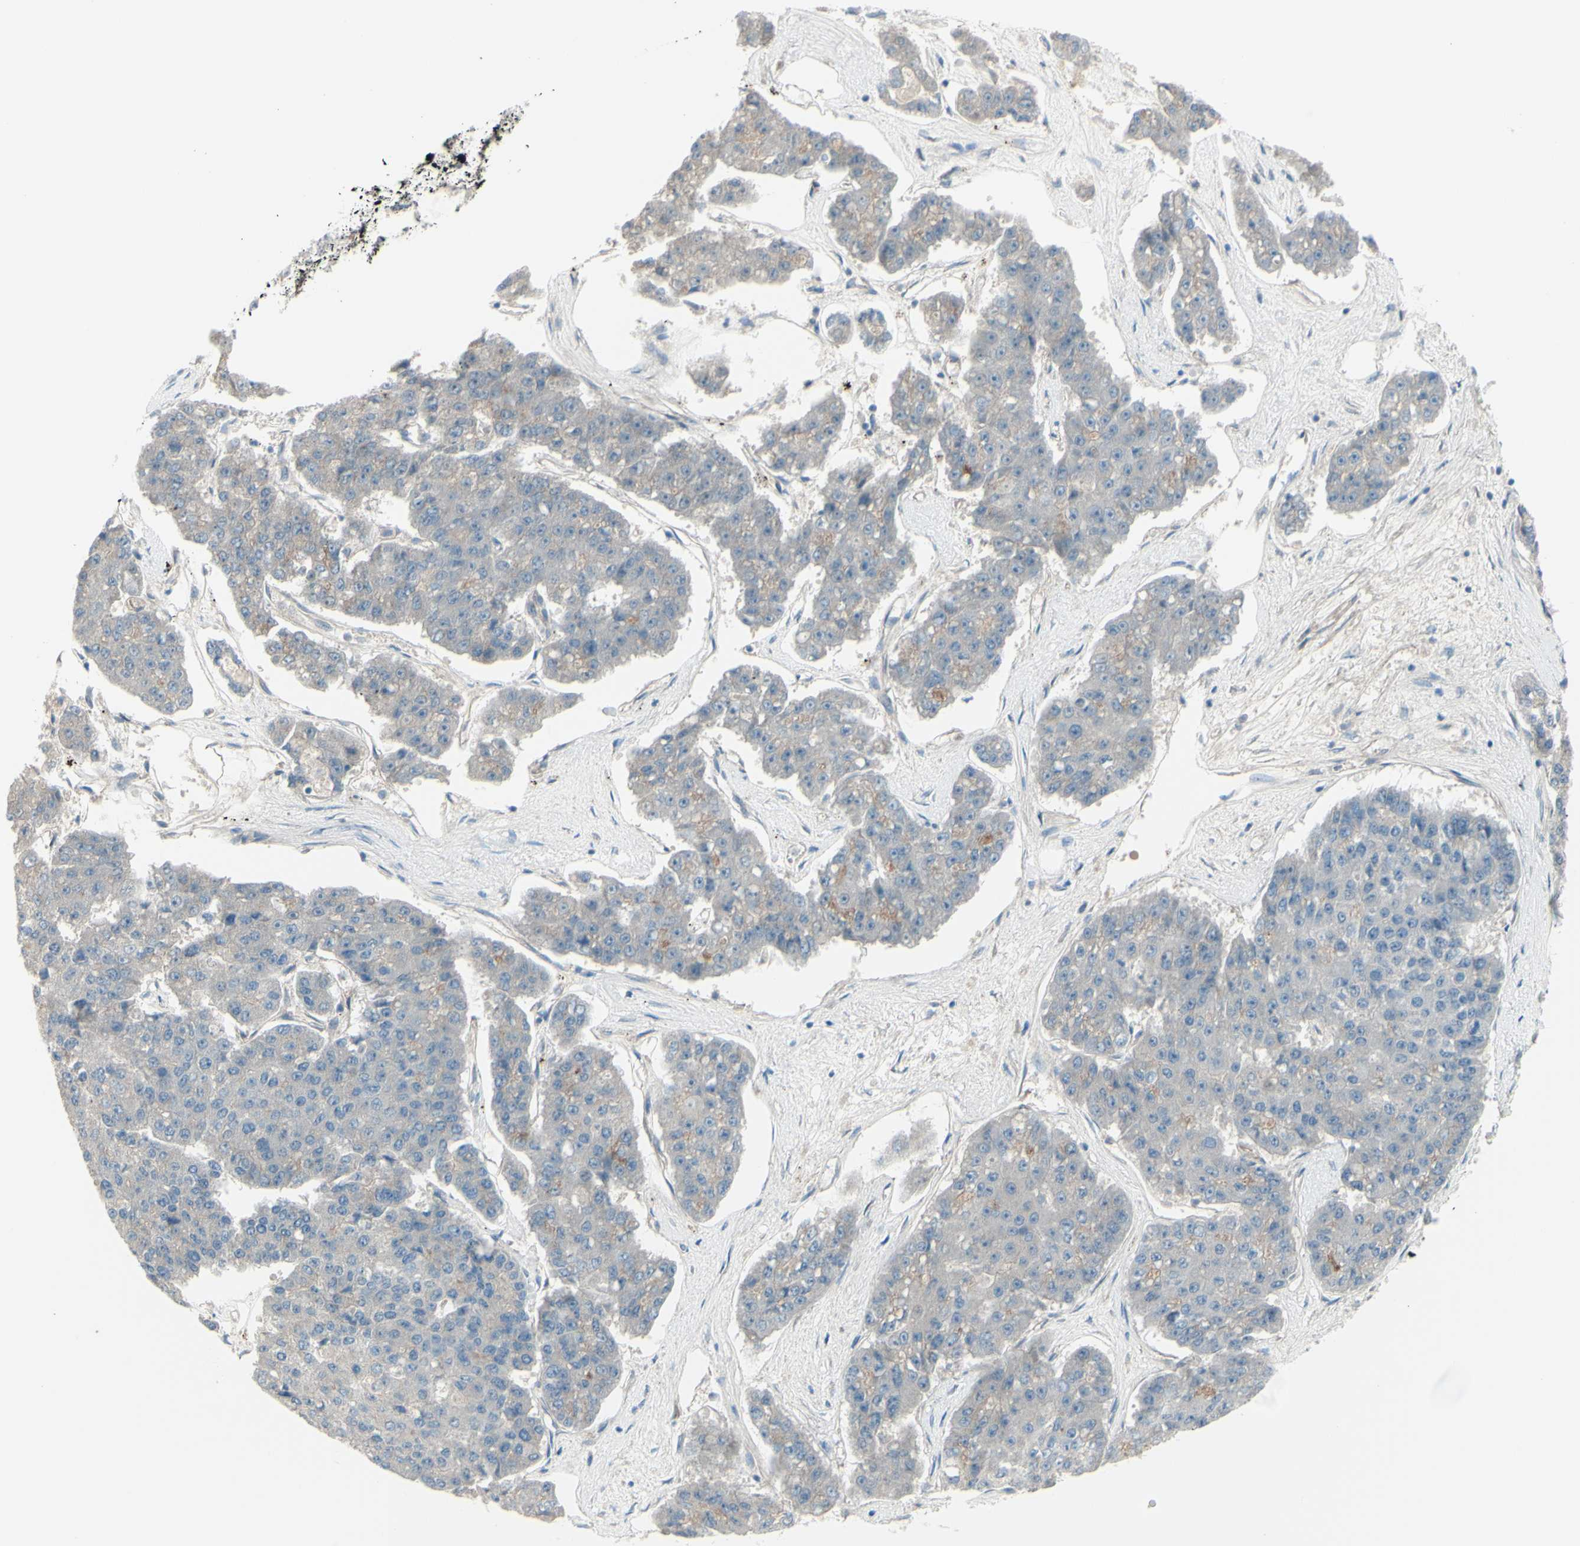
{"staining": {"intensity": "weak", "quantity": ">75%", "location": "cytoplasmic/membranous"}, "tissue": "pancreatic cancer", "cell_type": "Tumor cells", "image_type": "cancer", "snomed": [{"axis": "morphology", "description": "Adenocarcinoma, NOS"}, {"axis": "topography", "description": "Pancreas"}], "caption": "A high-resolution histopathology image shows IHC staining of pancreatic cancer, which exhibits weak cytoplasmic/membranous positivity in approximately >75% of tumor cells.", "gene": "PCDHGA2", "patient": {"sex": "male", "age": 50}}